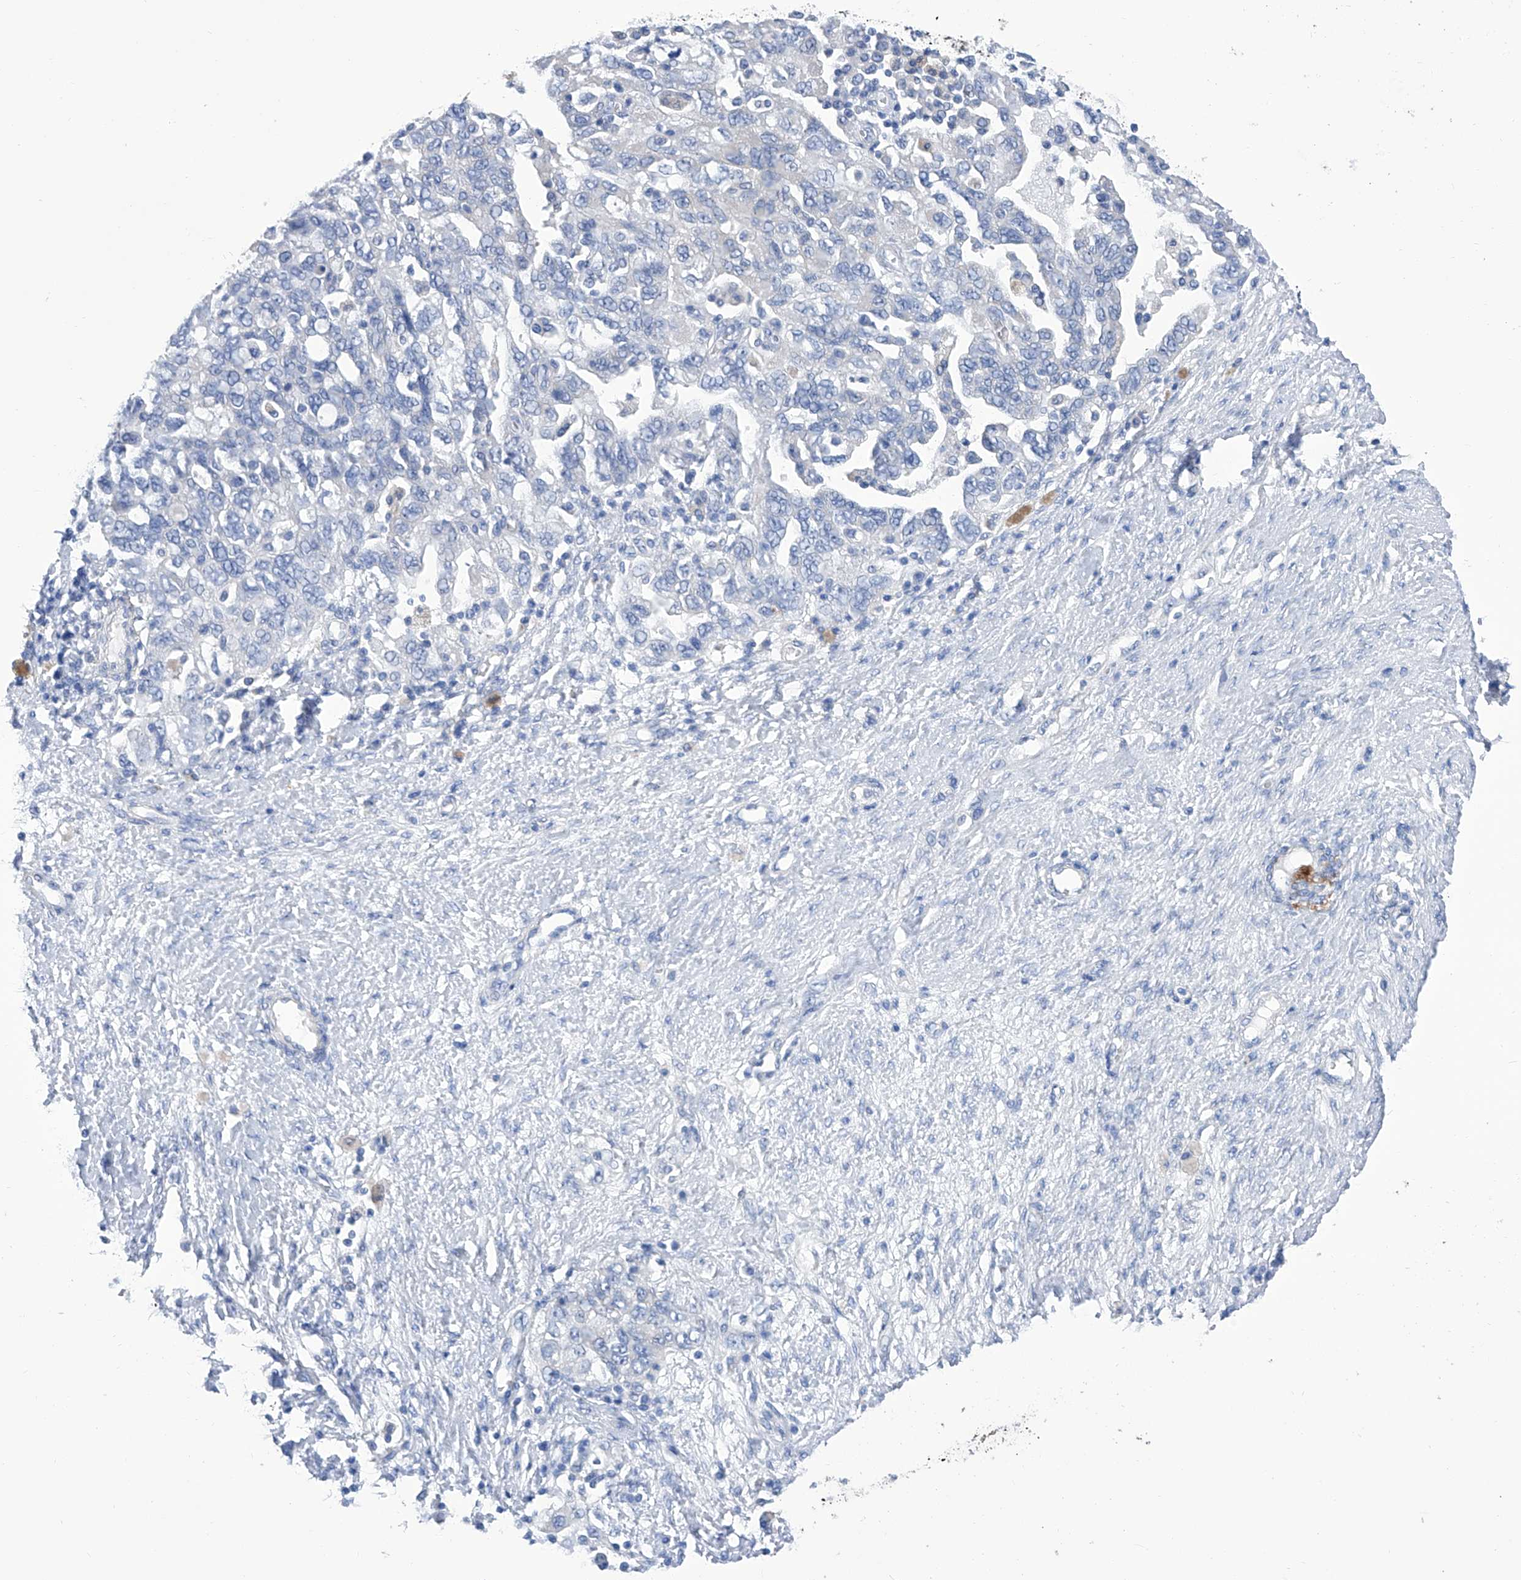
{"staining": {"intensity": "negative", "quantity": "none", "location": "none"}, "tissue": "ovarian cancer", "cell_type": "Tumor cells", "image_type": "cancer", "snomed": [{"axis": "morphology", "description": "Carcinoma, NOS"}, {"axis": "morphology", "description": "Cystadenocarcinoma, serous, NOS"}, {"axis": "topography", "description": "Ovary"}], "caption": "The histopathology image reveals no staining of tumor cells in ovarian serous cystadenocarcinoma.", "gene": "SMS", "patient": {"sex": "female", "age": 69}}